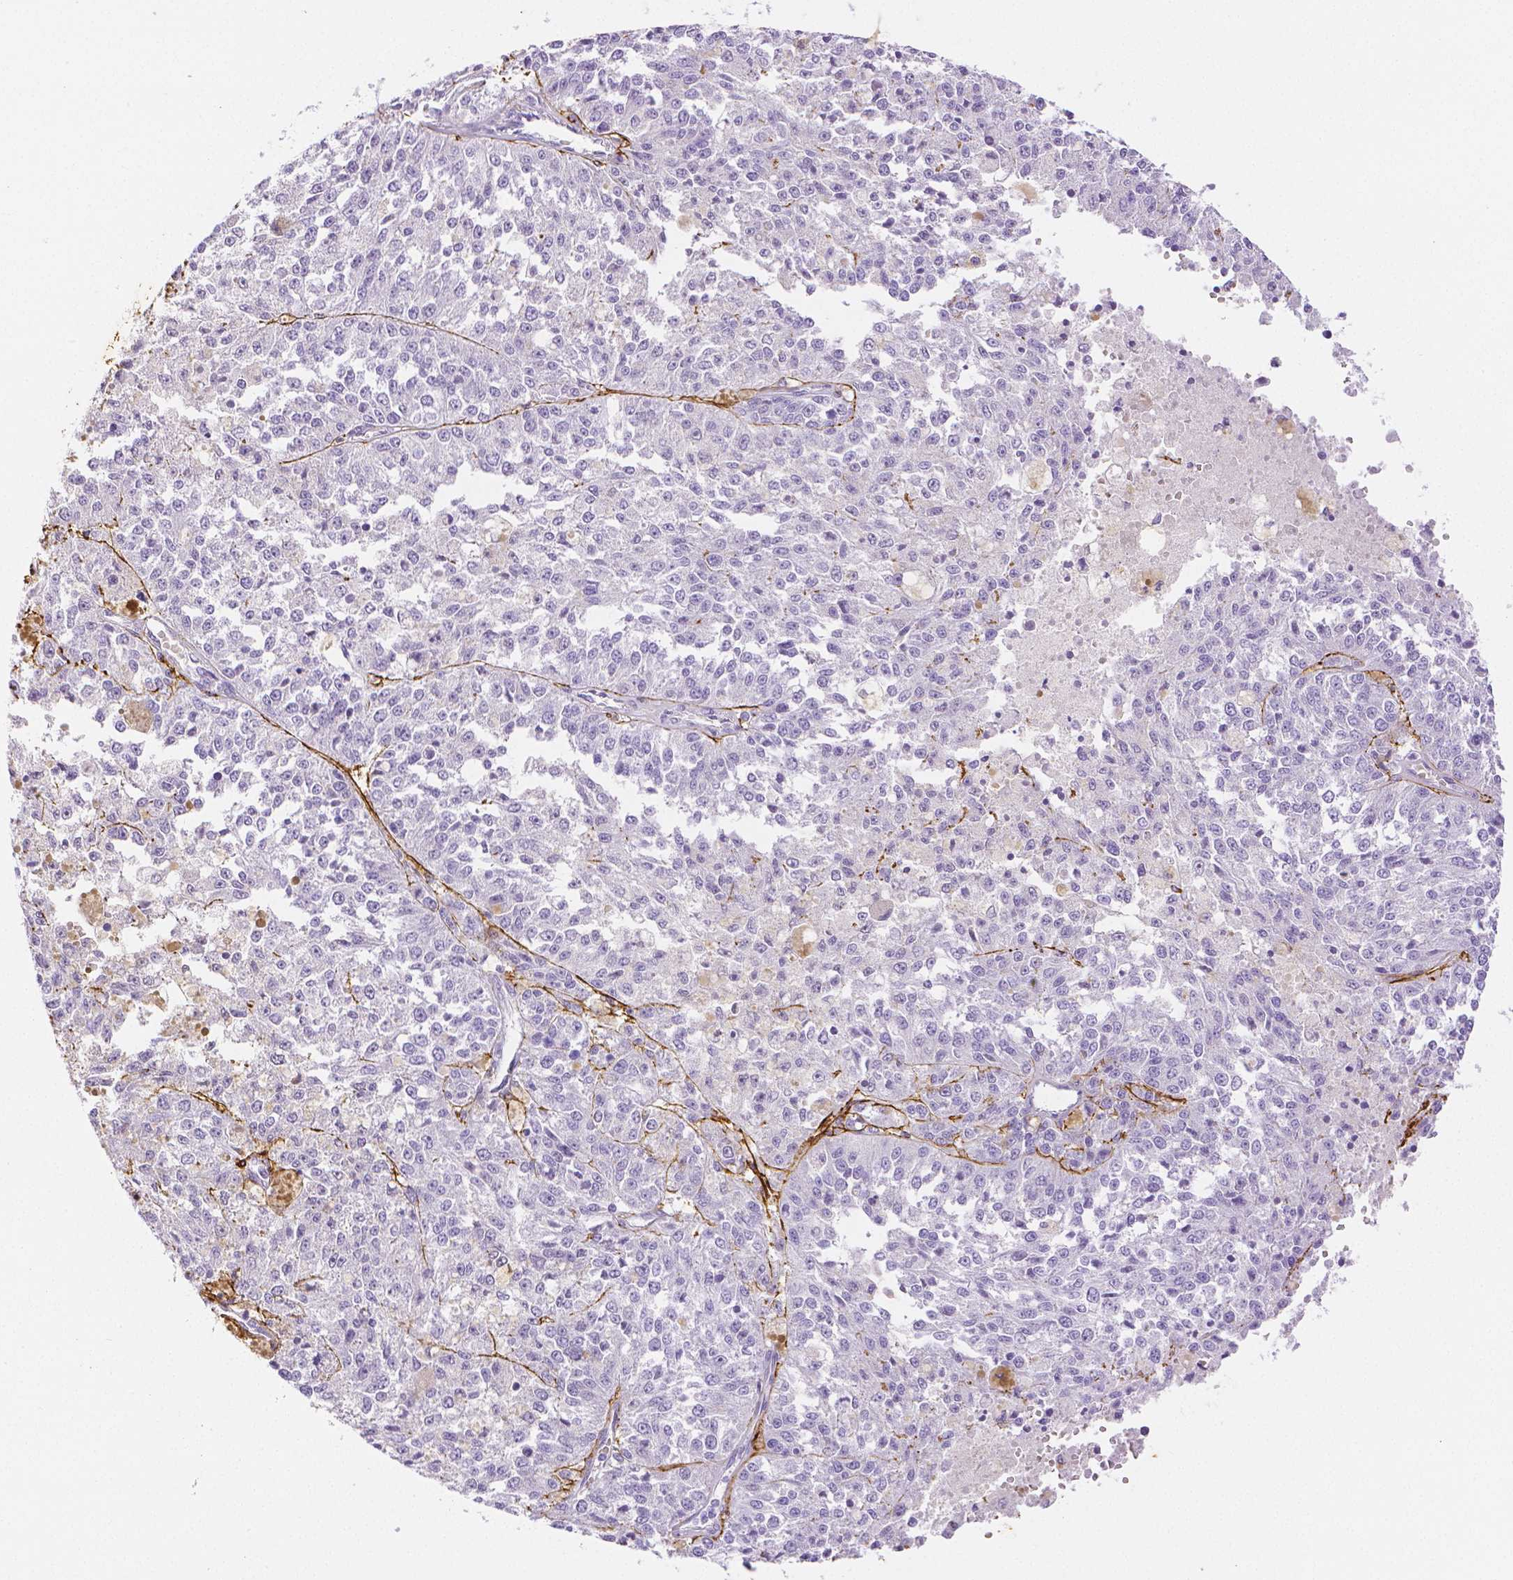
{"staining": {"intensity": "negative", "quantity": "none", "location": "none"}, "tissue": "melanoma", "cell_type": "Tumor cells", "image_type": "cancer", "snomed": [{"axis": "morphology", "description": "Malignant melanoma, Metastatic site"}, {"axis": "topography", "description": "Lymph node"}], "caption": "IHC of malignant melanoma (metastatic site) reveals no expression in tumor cells.", "gene": "FBN1", "patient": {"sex": "female", "age": 64}}